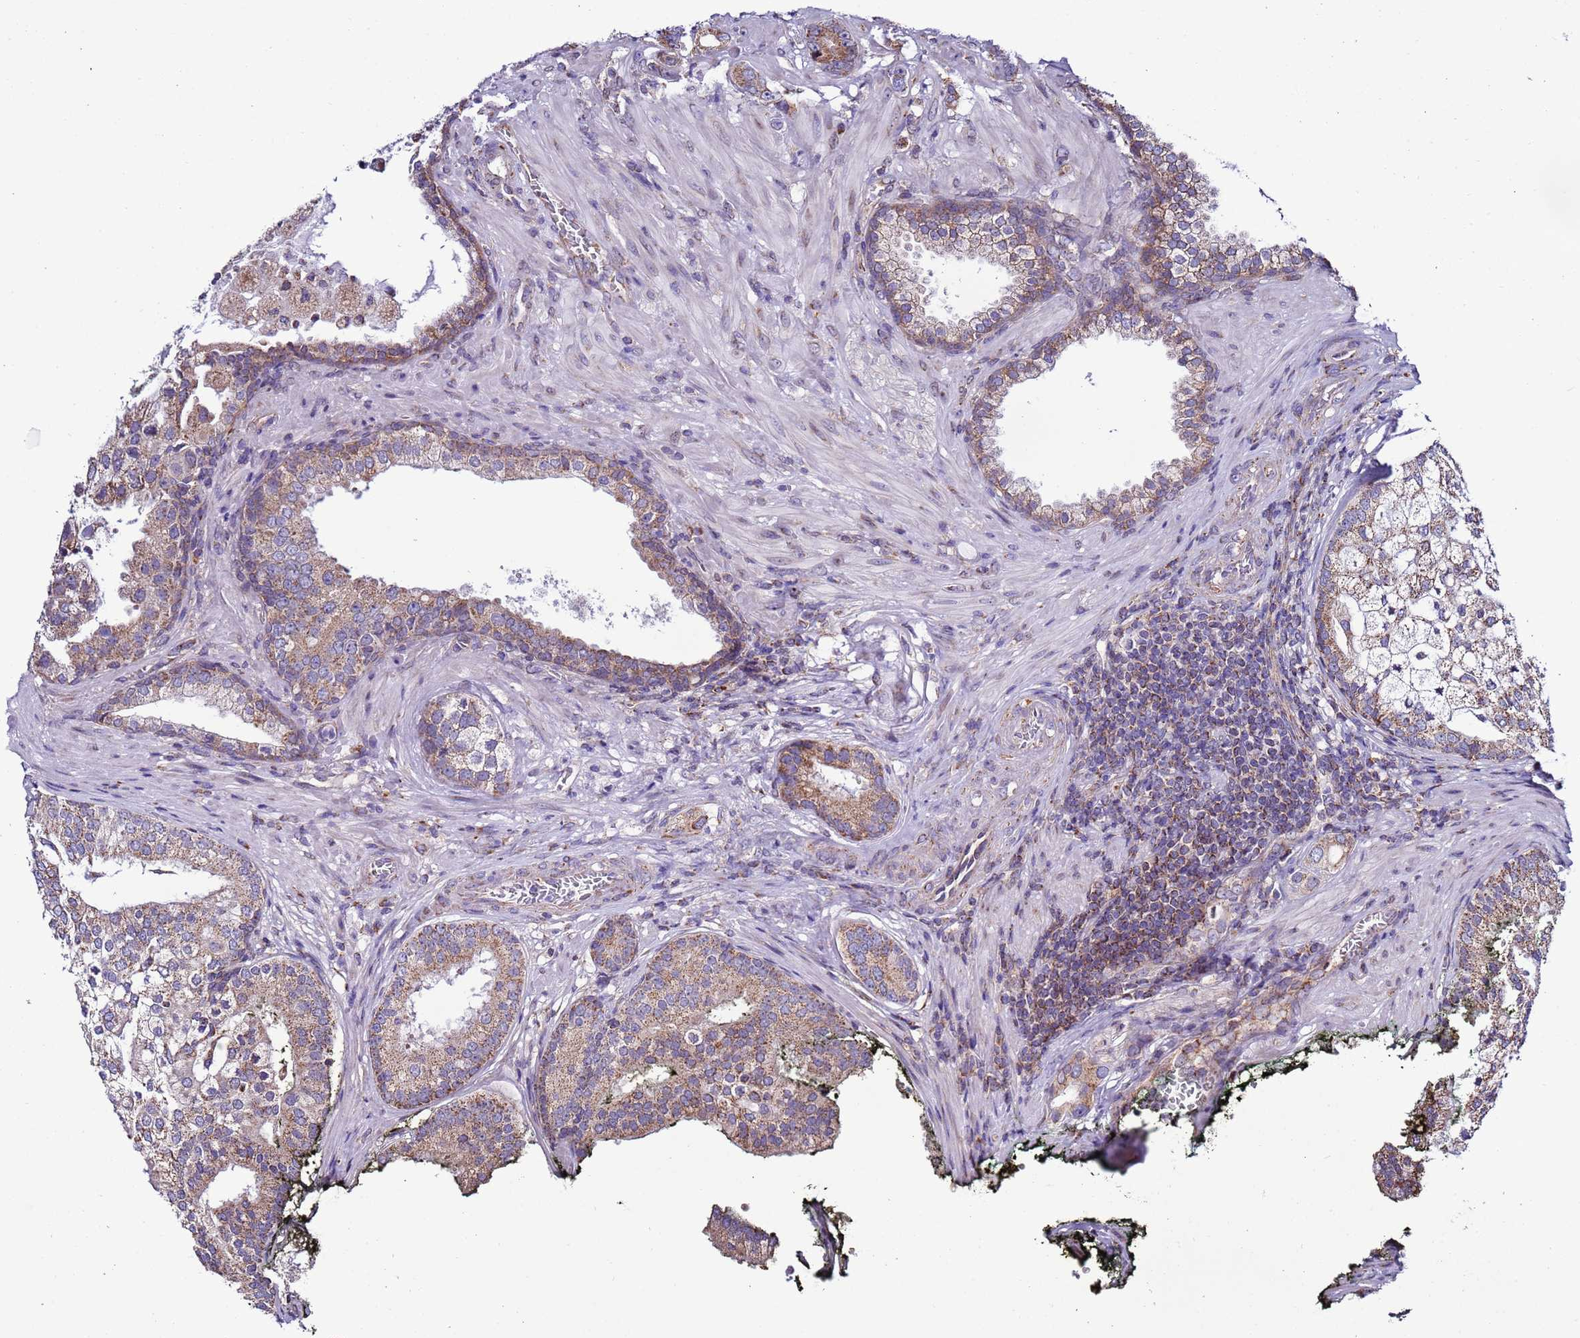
{"staining": {"intensity": "moderate", "quantity": ">75%", "location": "cytoplasmic/membranous"}, "tissue": "prostate cancer", "cell_type": "Tumor cells", "image_type": "cancer", "snomed": [{"axis": "morphology", "description": "Adenocarcinoma, High grade"}, {"axis": "topography", "description": "Prostate"}], "caption": "Brown immunohistochemical staining in prostate cancer (high-grade adenocarcinoma) shows moderate cytoplasmic/membranous expression in approximately >75% of tumor cells. (brown staining indicates protein expression, while blue staining denotes nuclei).", "gene": "AHI1", "patient": {"sex": "male", "age": 55}}